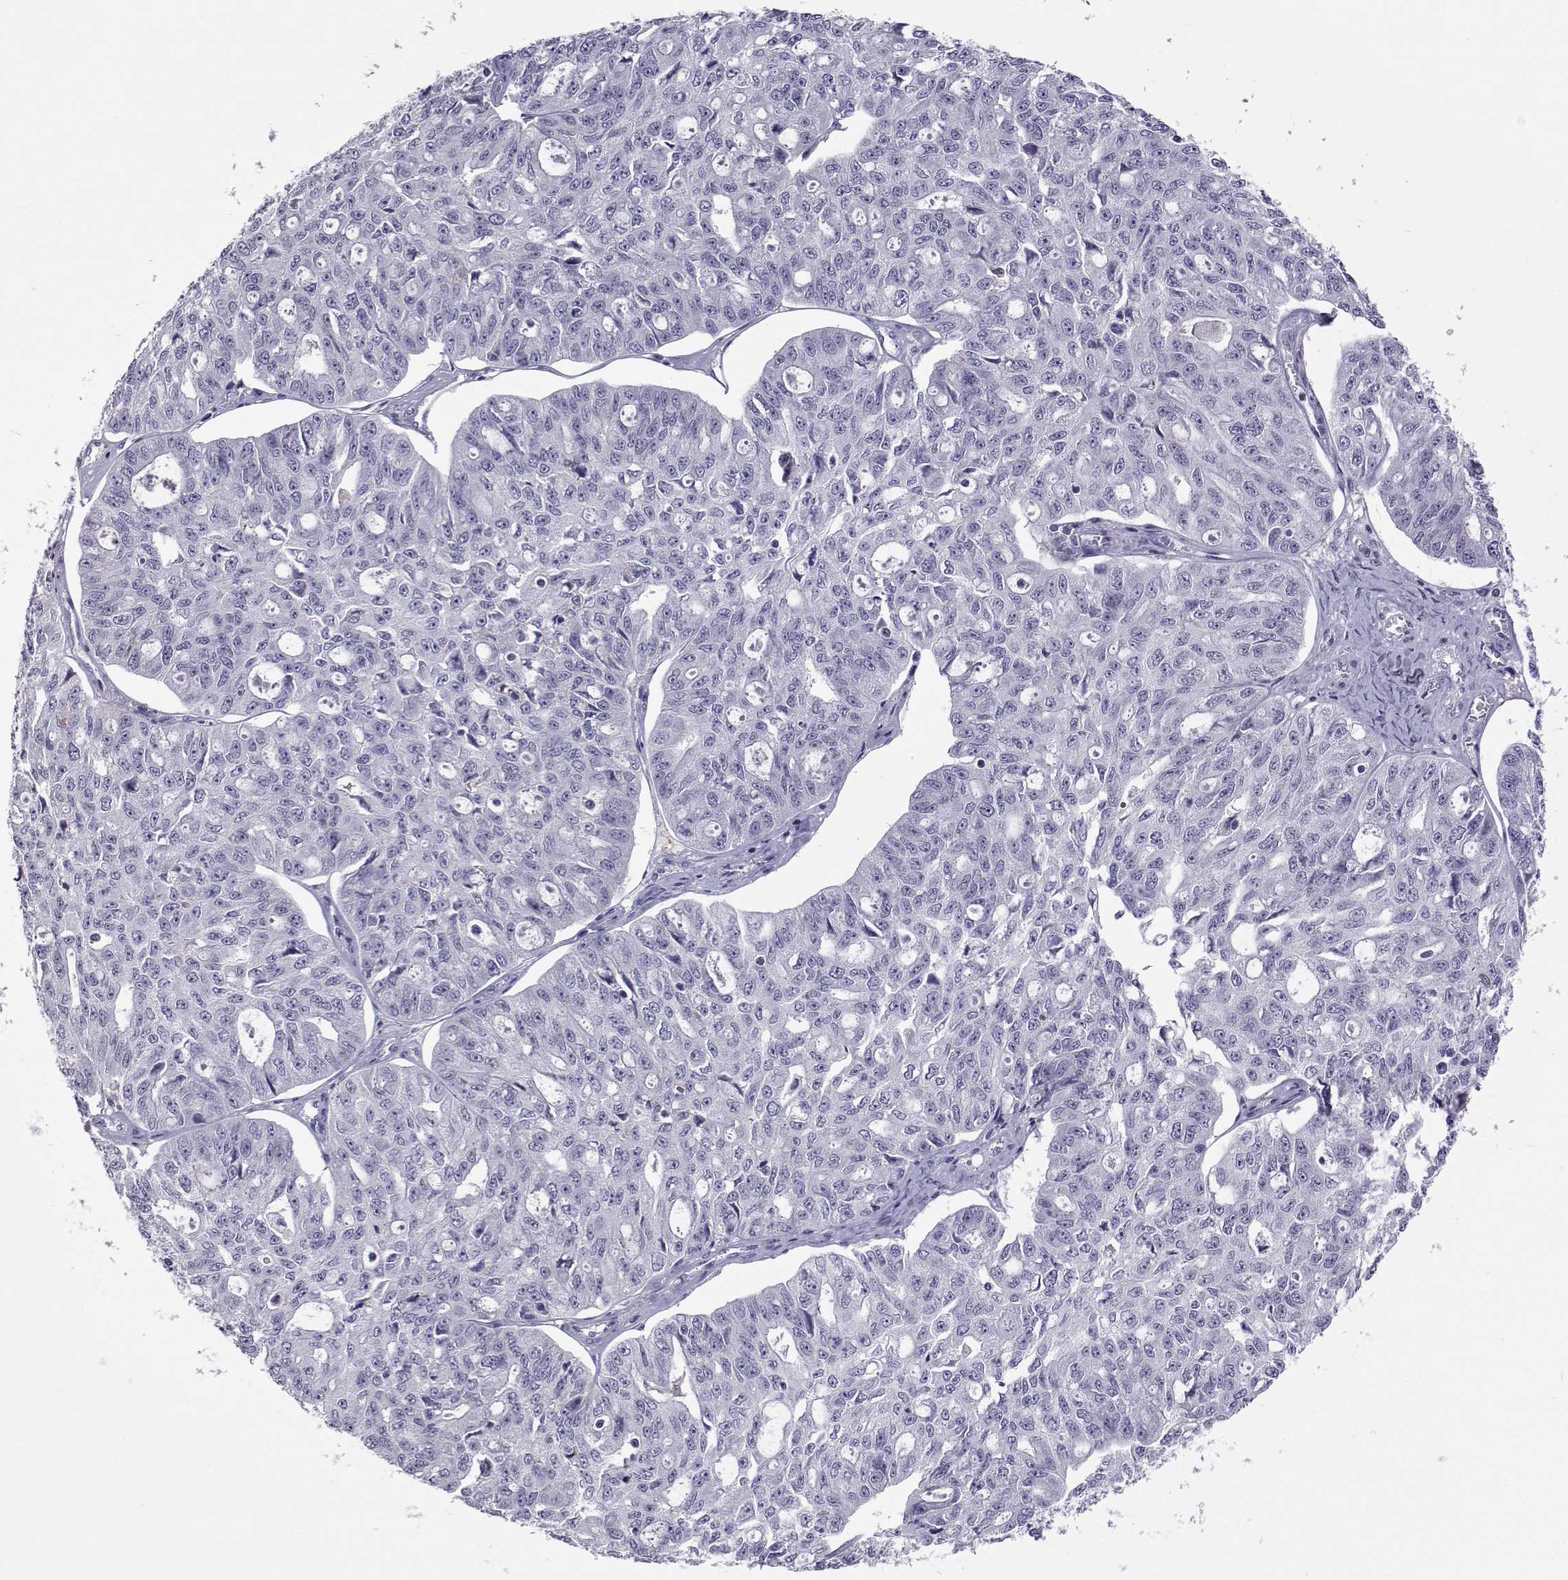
{"staining": {"intensity": "negative", "quantity": "none", "location": "none"}, "tissue": "ovarian cancer", "cell_type": "Tumor cells", "image_type": "cancer", "snomed": [{"axis": "morphology", "description": "Carcinoma, endometroid"}, {"axis": "topography", "description": "Ovary"}], "caption": "Tumor cells show no significant protein staining in ovarian cancer (endometroid carcinoma).", "gene": "GALM", "patient": {"sex": "female", "age": 65}}